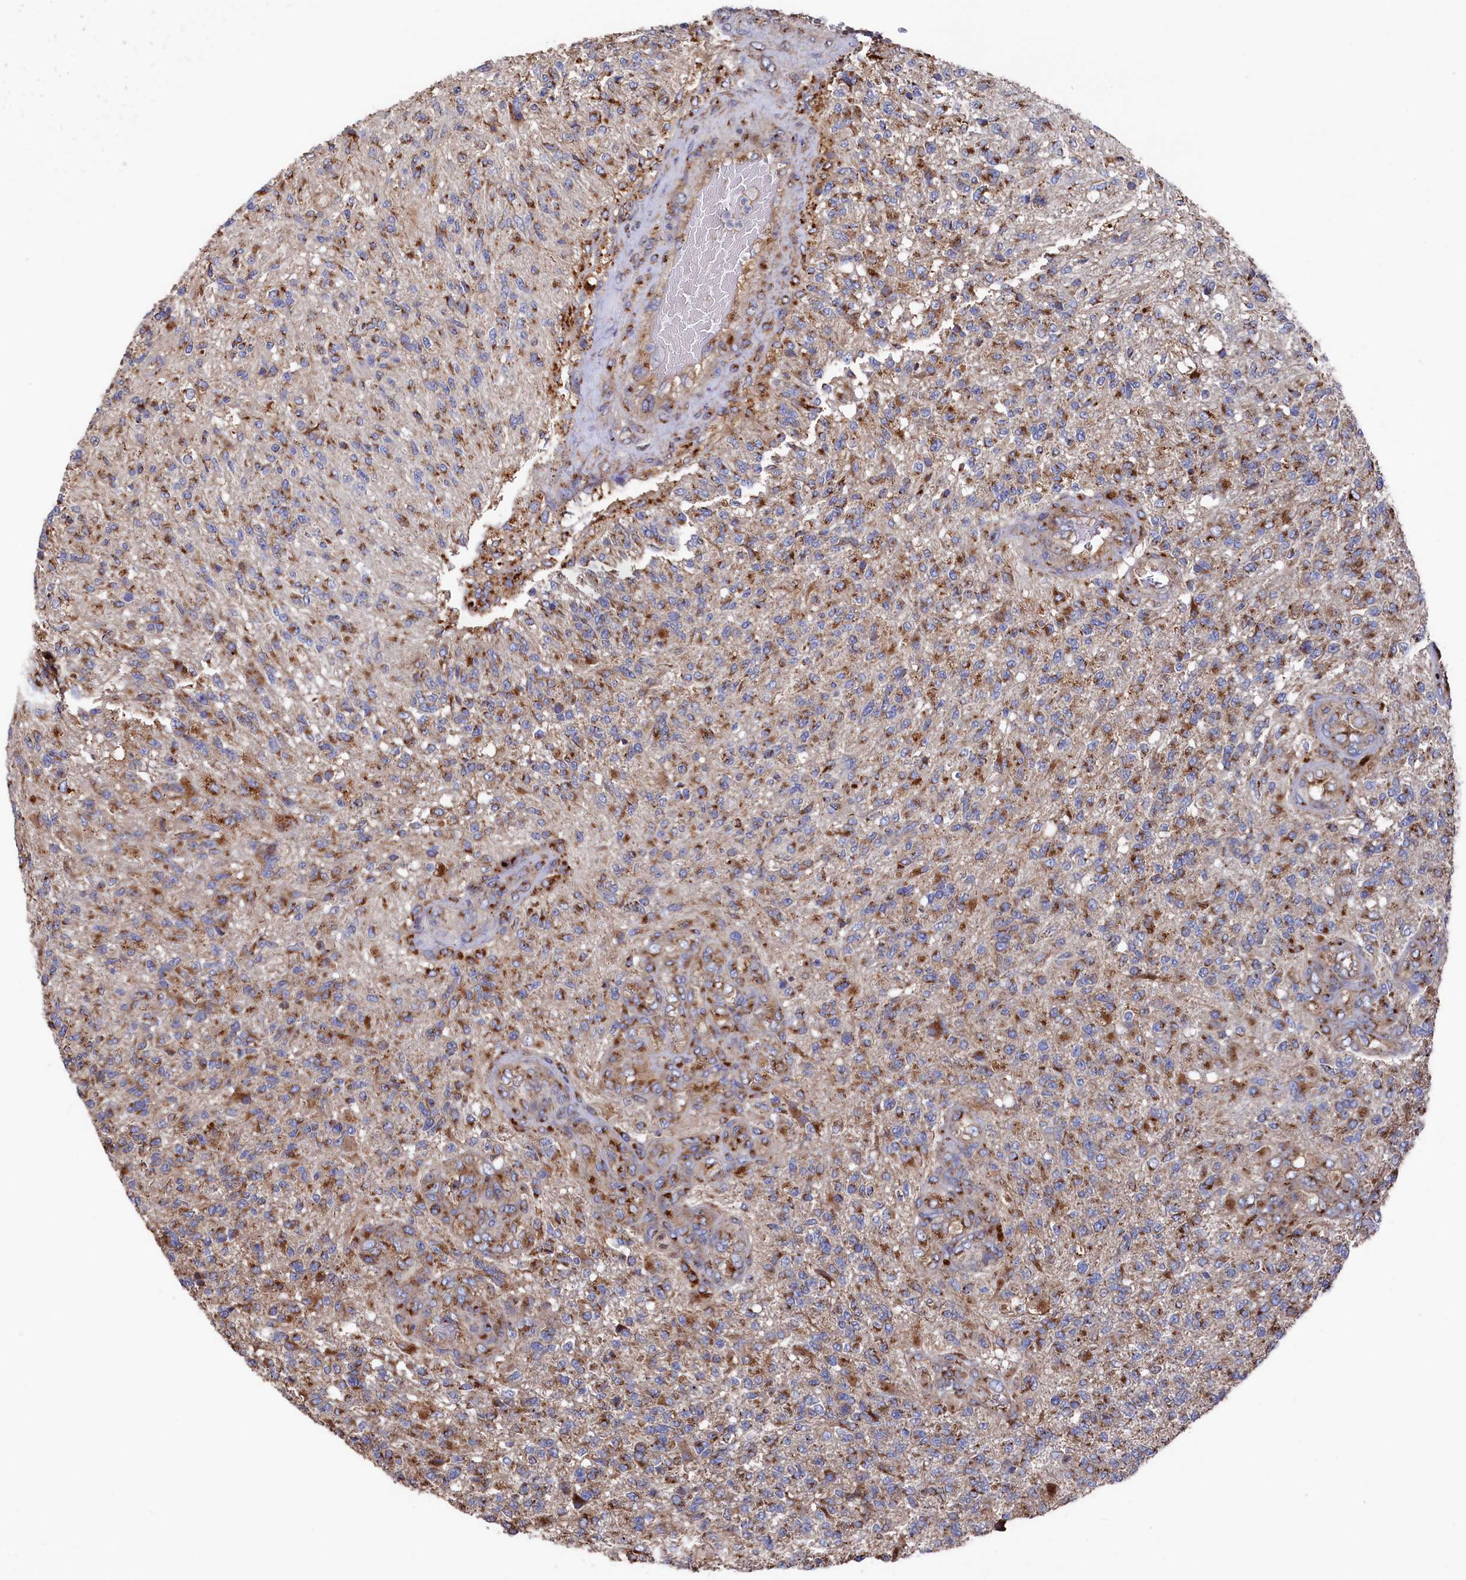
{"staining": {"intensity": "moderate", "quantity": ">75%", "location": "cytoplasmic/membranous"}, "tissue": "glioma", "cell_type": "Tumor cells", "image_type": "cancer", "snomed": [{"axis": "morphology", "description": "Glioma, malignant, High grade"}, {"axis": "topography", "description": "Brain"}], "caption": "Moderate cytoplasmic/membranous protein expression is identified in approximately >75% of tumor cells in glioma.", "gene": "PRRC1", "patient": {"sex": "male", "age": 56}}